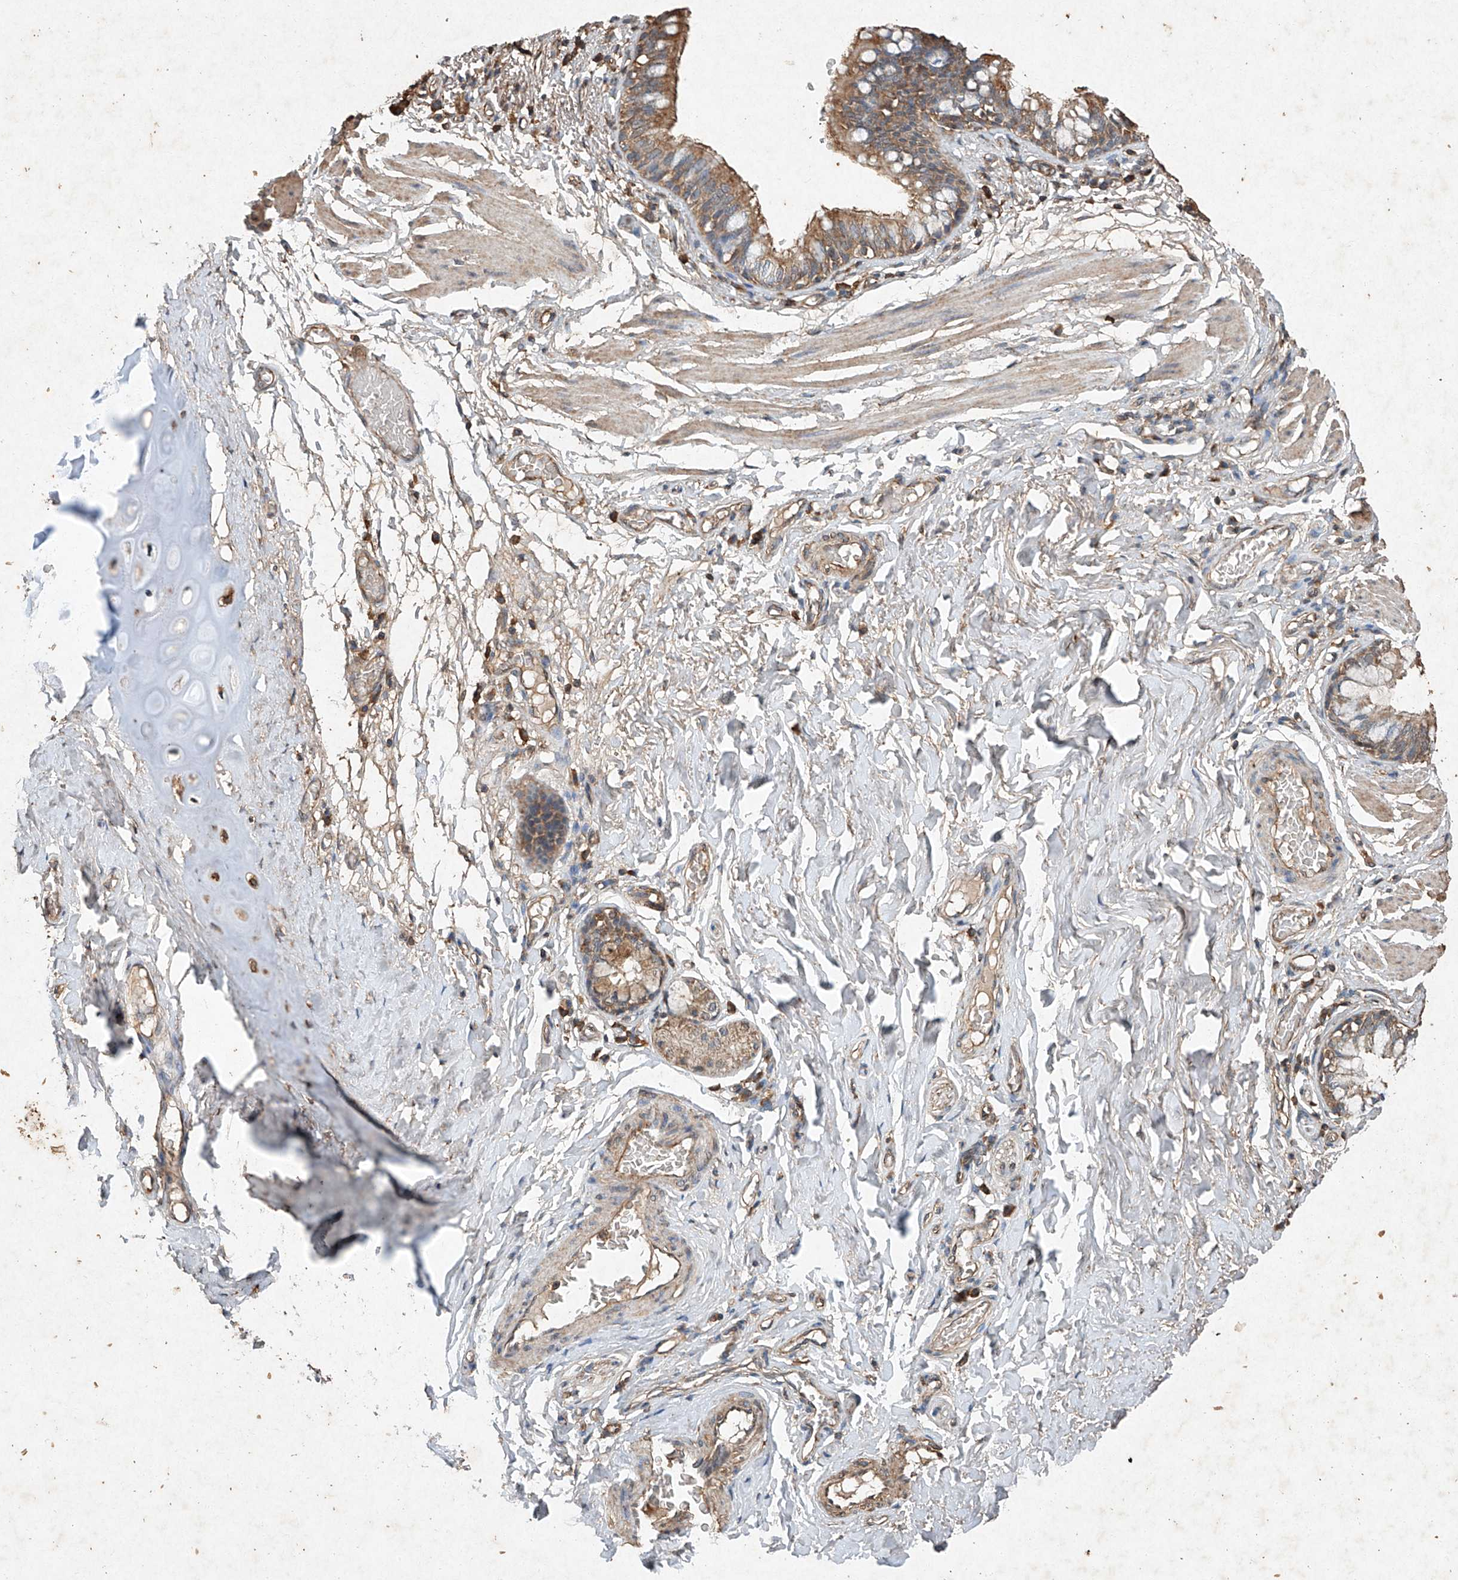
{"staining": {"intensity": "moderate", "quantity": ">75%", "location": "cytoplasmic/membranous"}, "tissue": "bronchus", "cell_type": "Respiratory epithelial cells", "image_type": "normal", "snomed": [{"axis": "morphology", "description": "Normal tissue, NOS"}, {"axis": "topography", "description": "Cartilage tissue"}, {"axis": "topography", "description": "Bronchus"}], "caption": "Immunohistochemistry (IHC) image of normal bronchus: human bronchus stained using immunohistochemistry (IHC) displays medium levels of moderate protein expression localized specifically in the cytoplasmic/membranous of respiratory epithelial cells, appearing as a cytoplasmic/membranous brown color.", "gene": "STK3", "patient": {"sex": "female", "age": 36}}